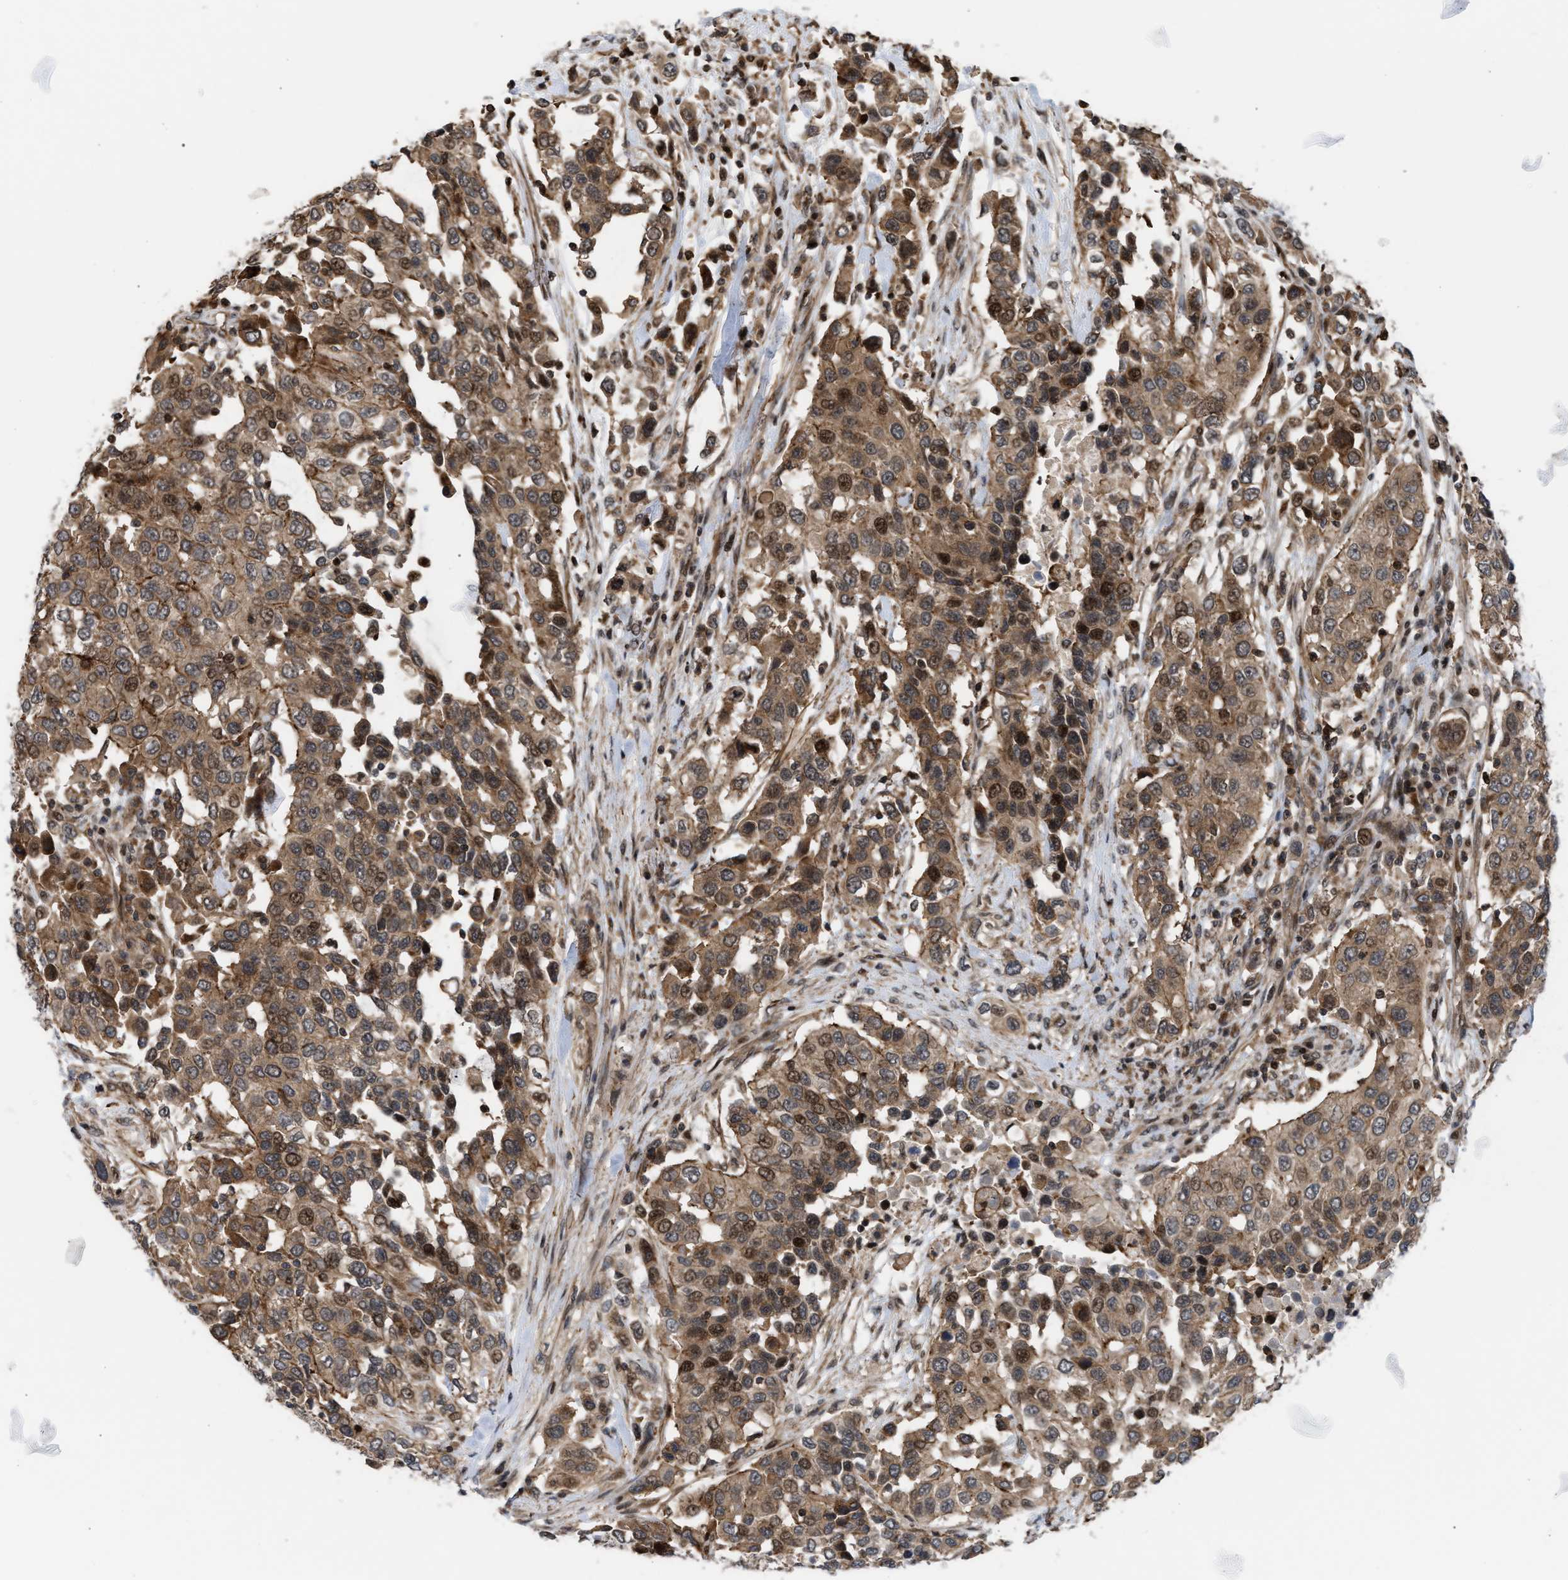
{"staining": {"intensity": "moderate", "quantity": ">75%", "location": "cytoplasmic/membranous,nuclear"}, "tissue": "urothelial cancer", "cell_type": "Tumor cells", "image_type": "cancer", "snomed": [{"axis": "morphology", "description": "Urothelial carcinoma, High grade"}, {"axis": "topography", "description": "Urinary bladder"}], "caption": "High-grade urothelial carcinoma stained with a protein marker shows moderate staining in tumor cells.", "gene": "STAU2", "patient": {"sex": "female", "age": 80}}